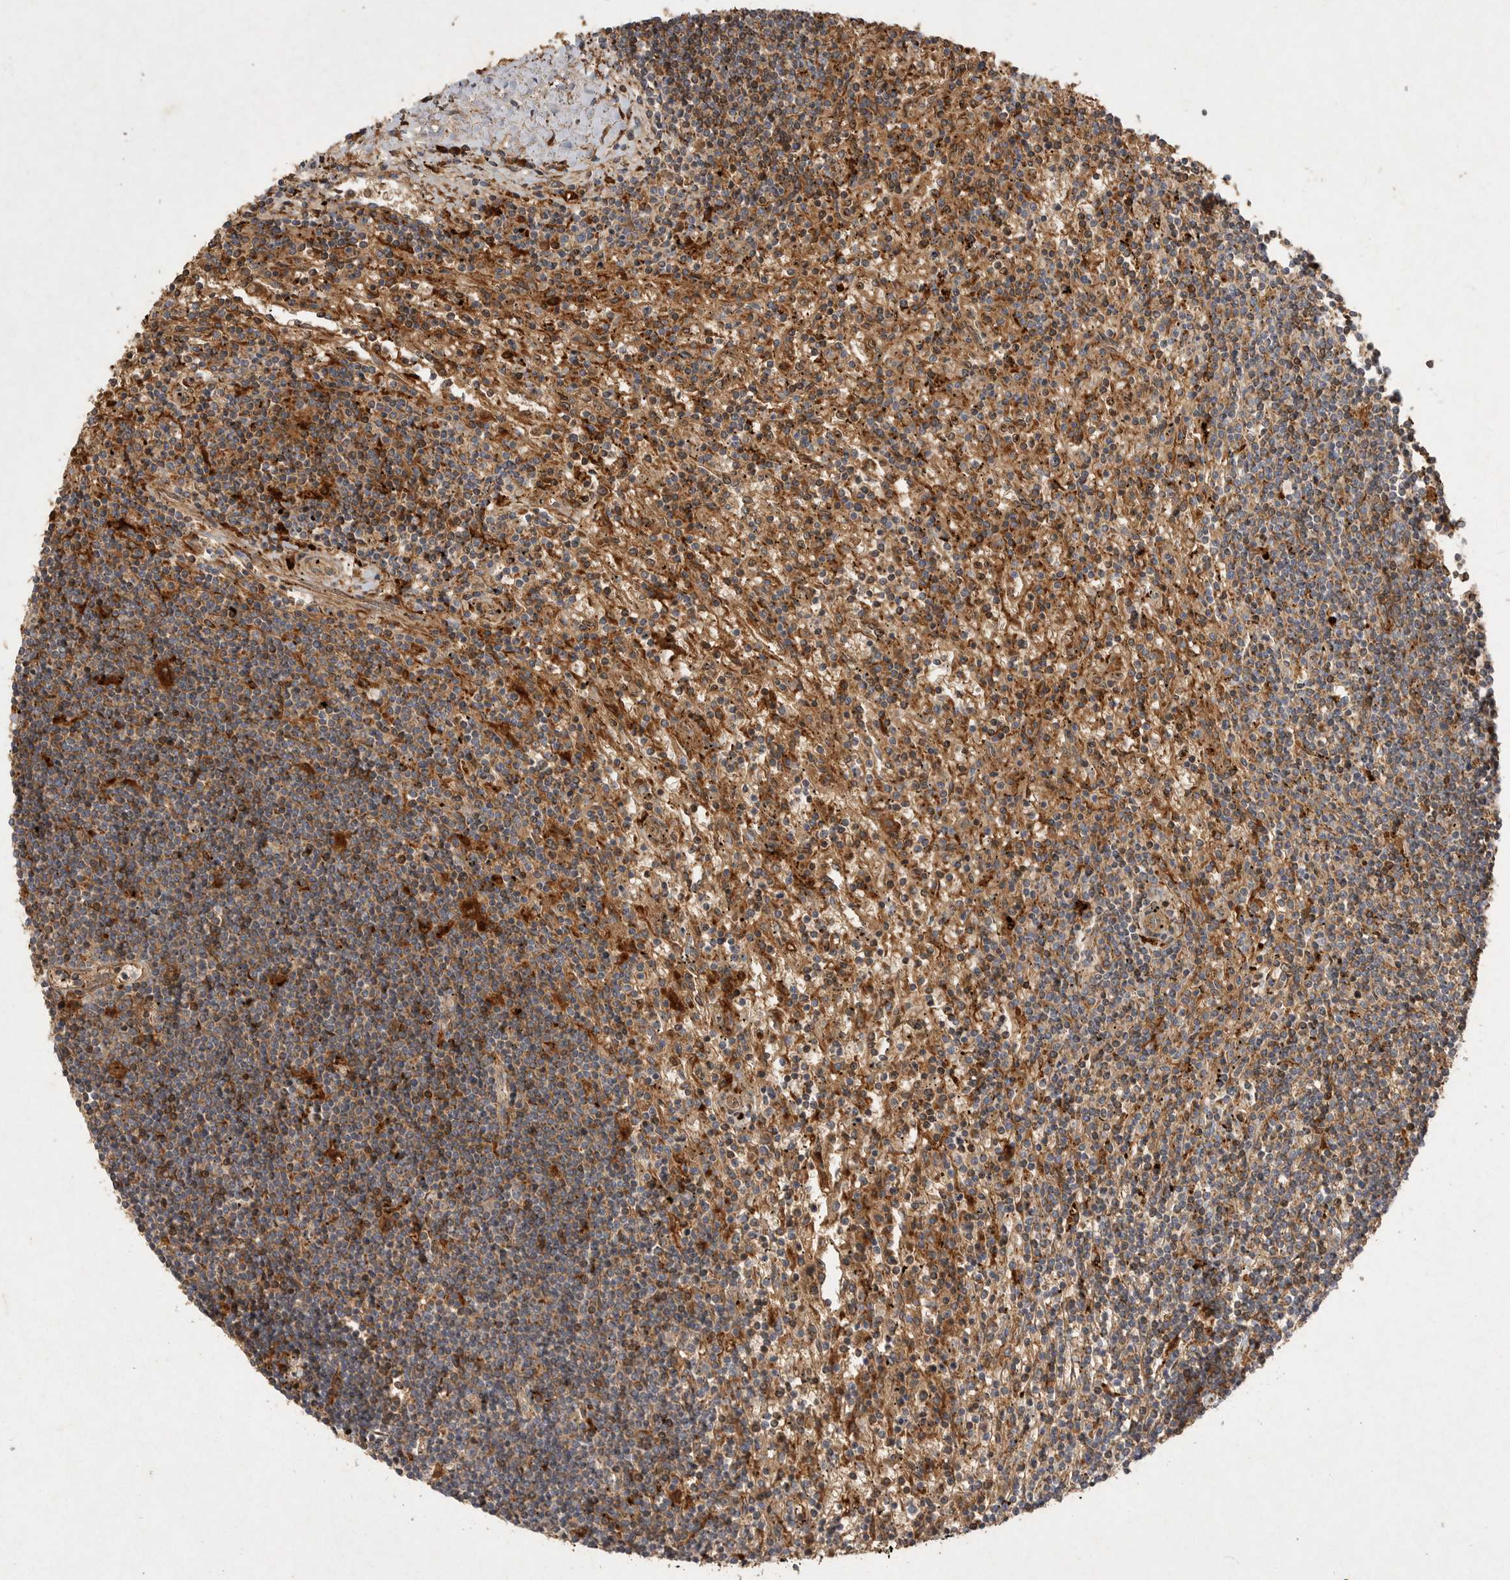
{"staining": {"intensity": "moderate", "quantity": ">75%", "location": "cytoplasmic/membranous"}, "tissue": "lymphoma", "cell_type": "Tumor cells", "image_type": "cancer", "snomed": [{"axis": "morphology", "description": "Malignant lymphoma, non-Hodgkin's type, Low grade"}, {"axis": "topography", "description": "Spleen"}], "caption": "The photomicrograph demonstrates immunohistochemical staining of malignant lymphoma, non-Hodgkin's type (low-grade). There is moderate cytoplasmic/membranous expression is appreciated in approximately >75% of tumor cells.", "gene": "MRPL41", "patient": {"sex": "male", "age": 76}}